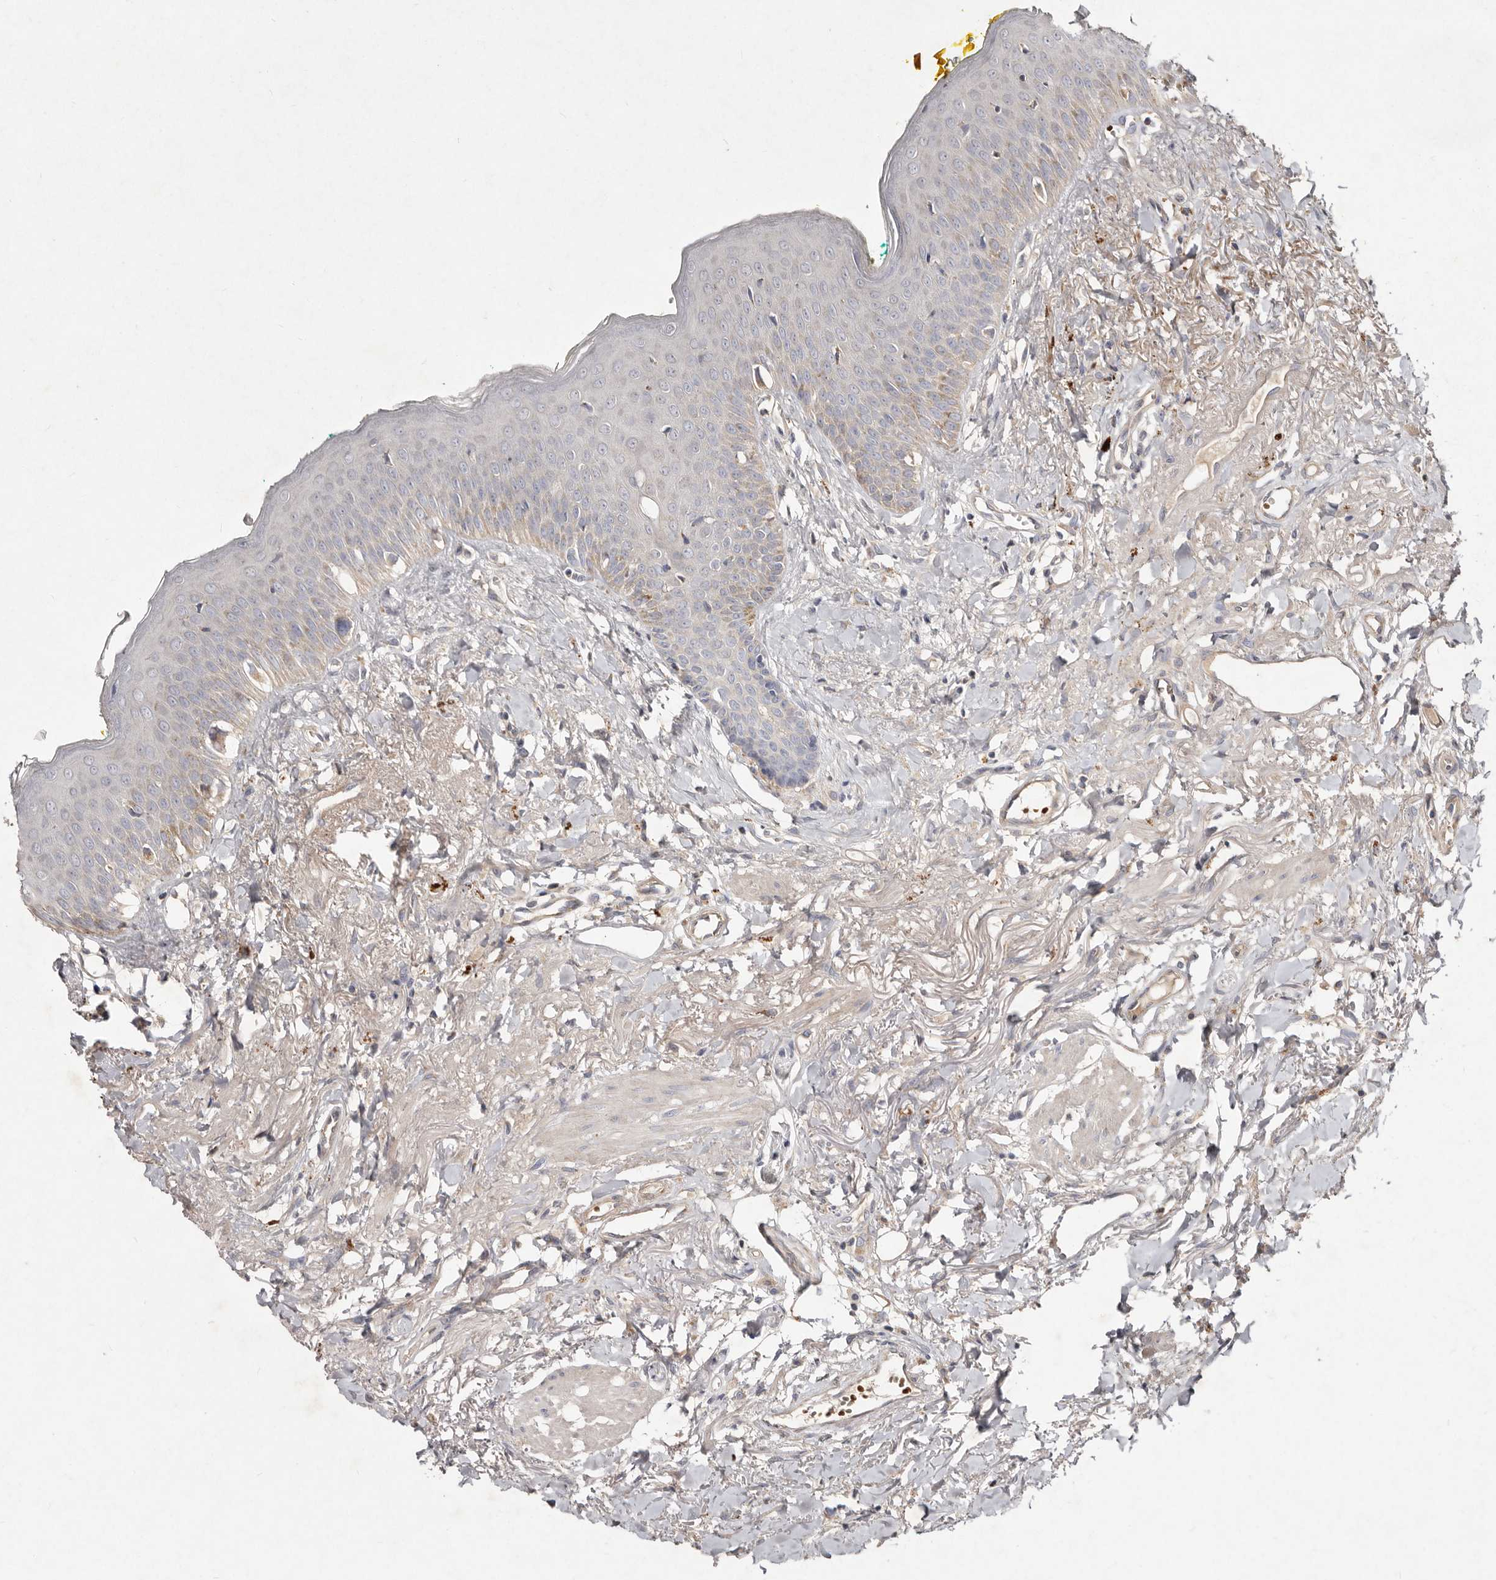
{"staining": {"intensity": "moderate", "quantity": "<25%", "location": "cytoplasmic/membranous"}, "tissue": "oral mucosa", "cell_type": "Squamous epithelial cells", "image_type": "normal", "snomed": [{"axis": "morphology", "description": "Normal tissue, NOS"}, {"axis": "topography", "description": "Oral tissue"}], "caption": "DAB immunohistochemical staining of benign human oral mucosa shows moderate cytoplasmic/membranous protein staining in about <25% of squamous epithelial cells.", "gene": "SLC25A20", "patient": {"sex": "female", "age": 70}}